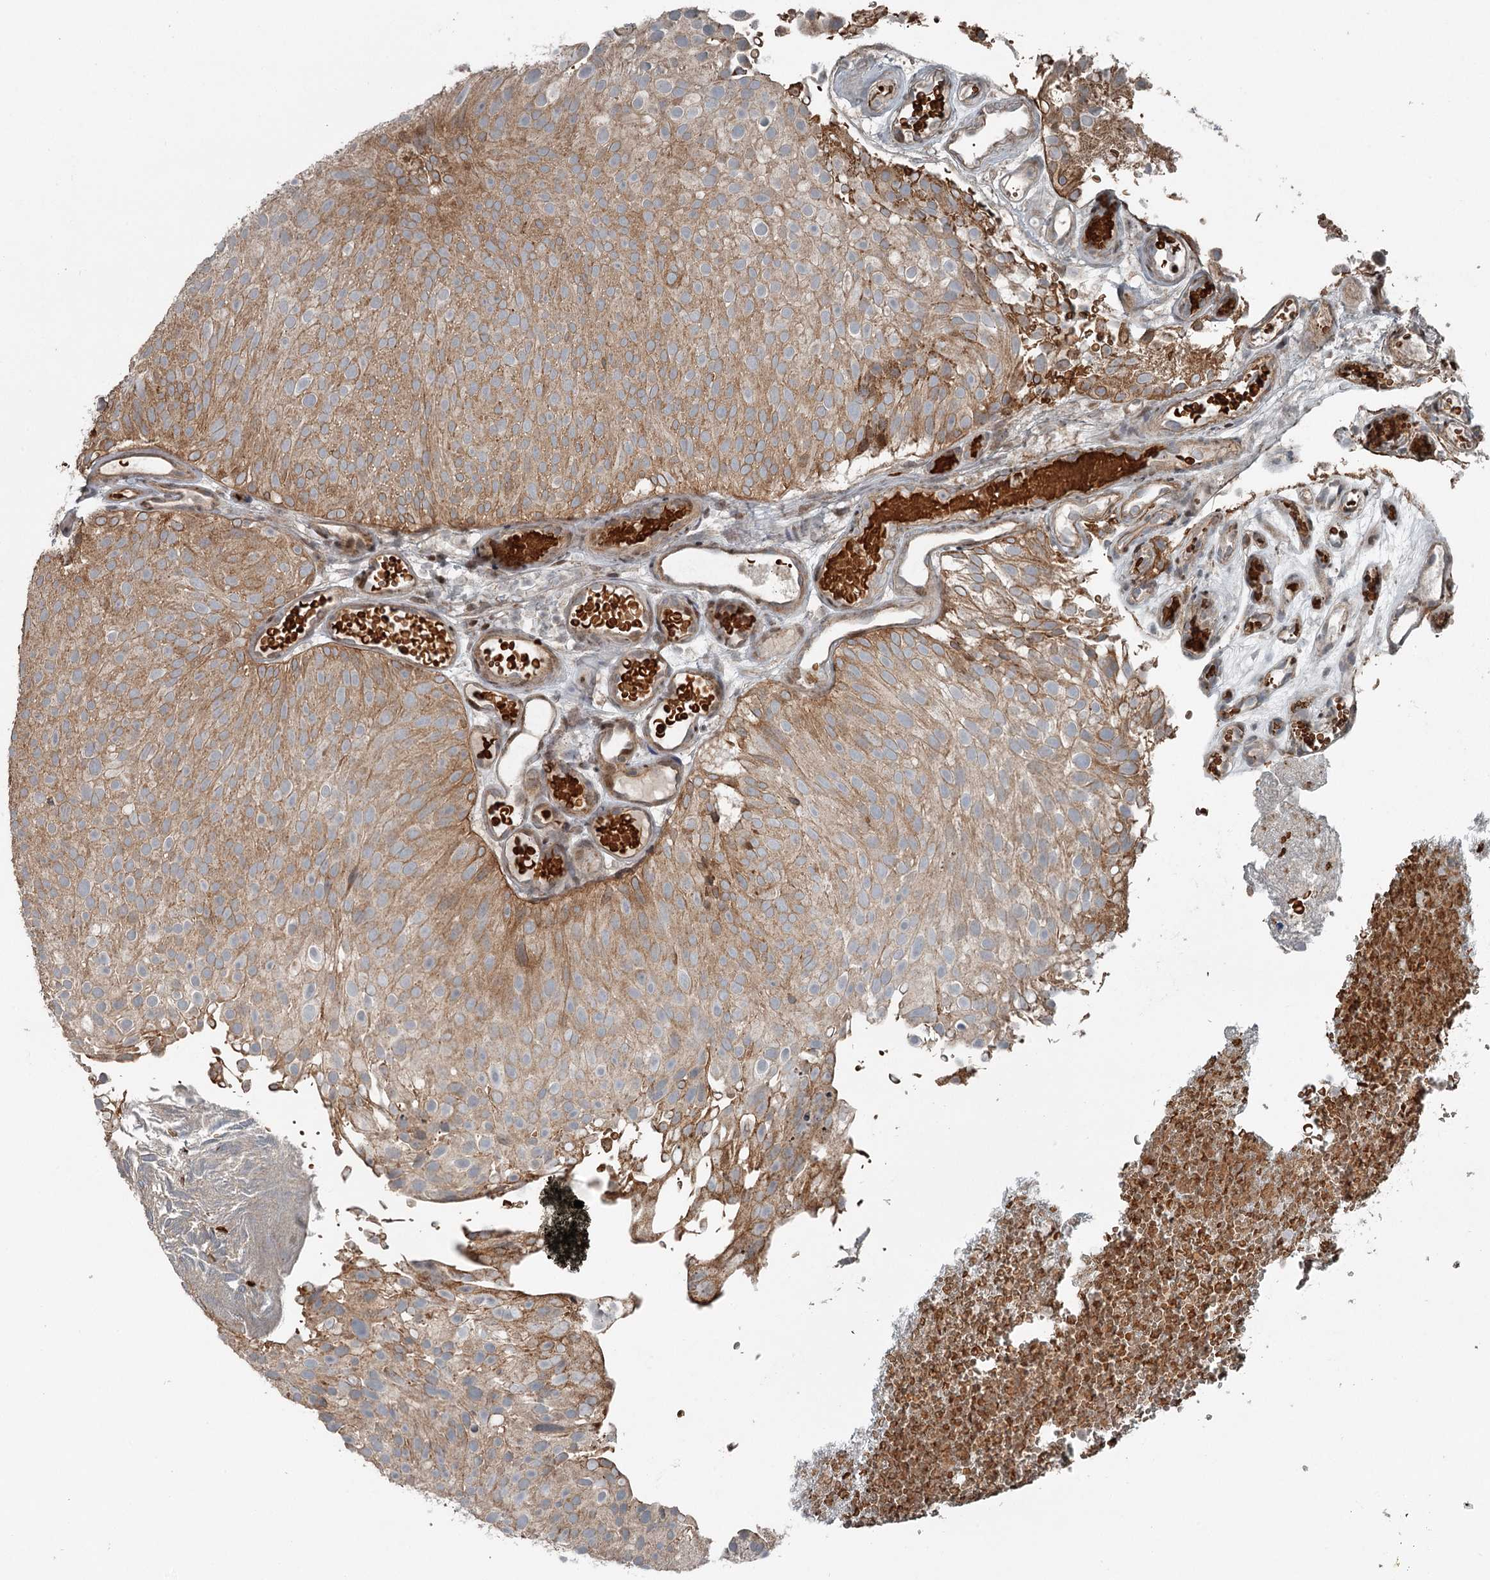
{"staining": {"intensity": "moderate", "quantity": "25%-75%", "location": "cytoplasmic/membranous"}, "tissue": "urothelial cancer", "cell_type": "Tumor cells", "image_type": "cancer", "snomed": [{"axis": "morphology", "description": "Urothelial carcinoma, Low grade"}, {"axis": "topography", "description": "Urinary bladder"}], "caption": "Low-grade urothelial carcinoma tissue displays moderate cytoplasmic/membranous positivity in approximately 25%-75% of tumor cells (DAB (3,3'-diaminobenzidine) IHC, brown staining for protein, blue staining for nuclei).", "gene": "RASSF8", "patient": {"sex": "male", "age": 78}}